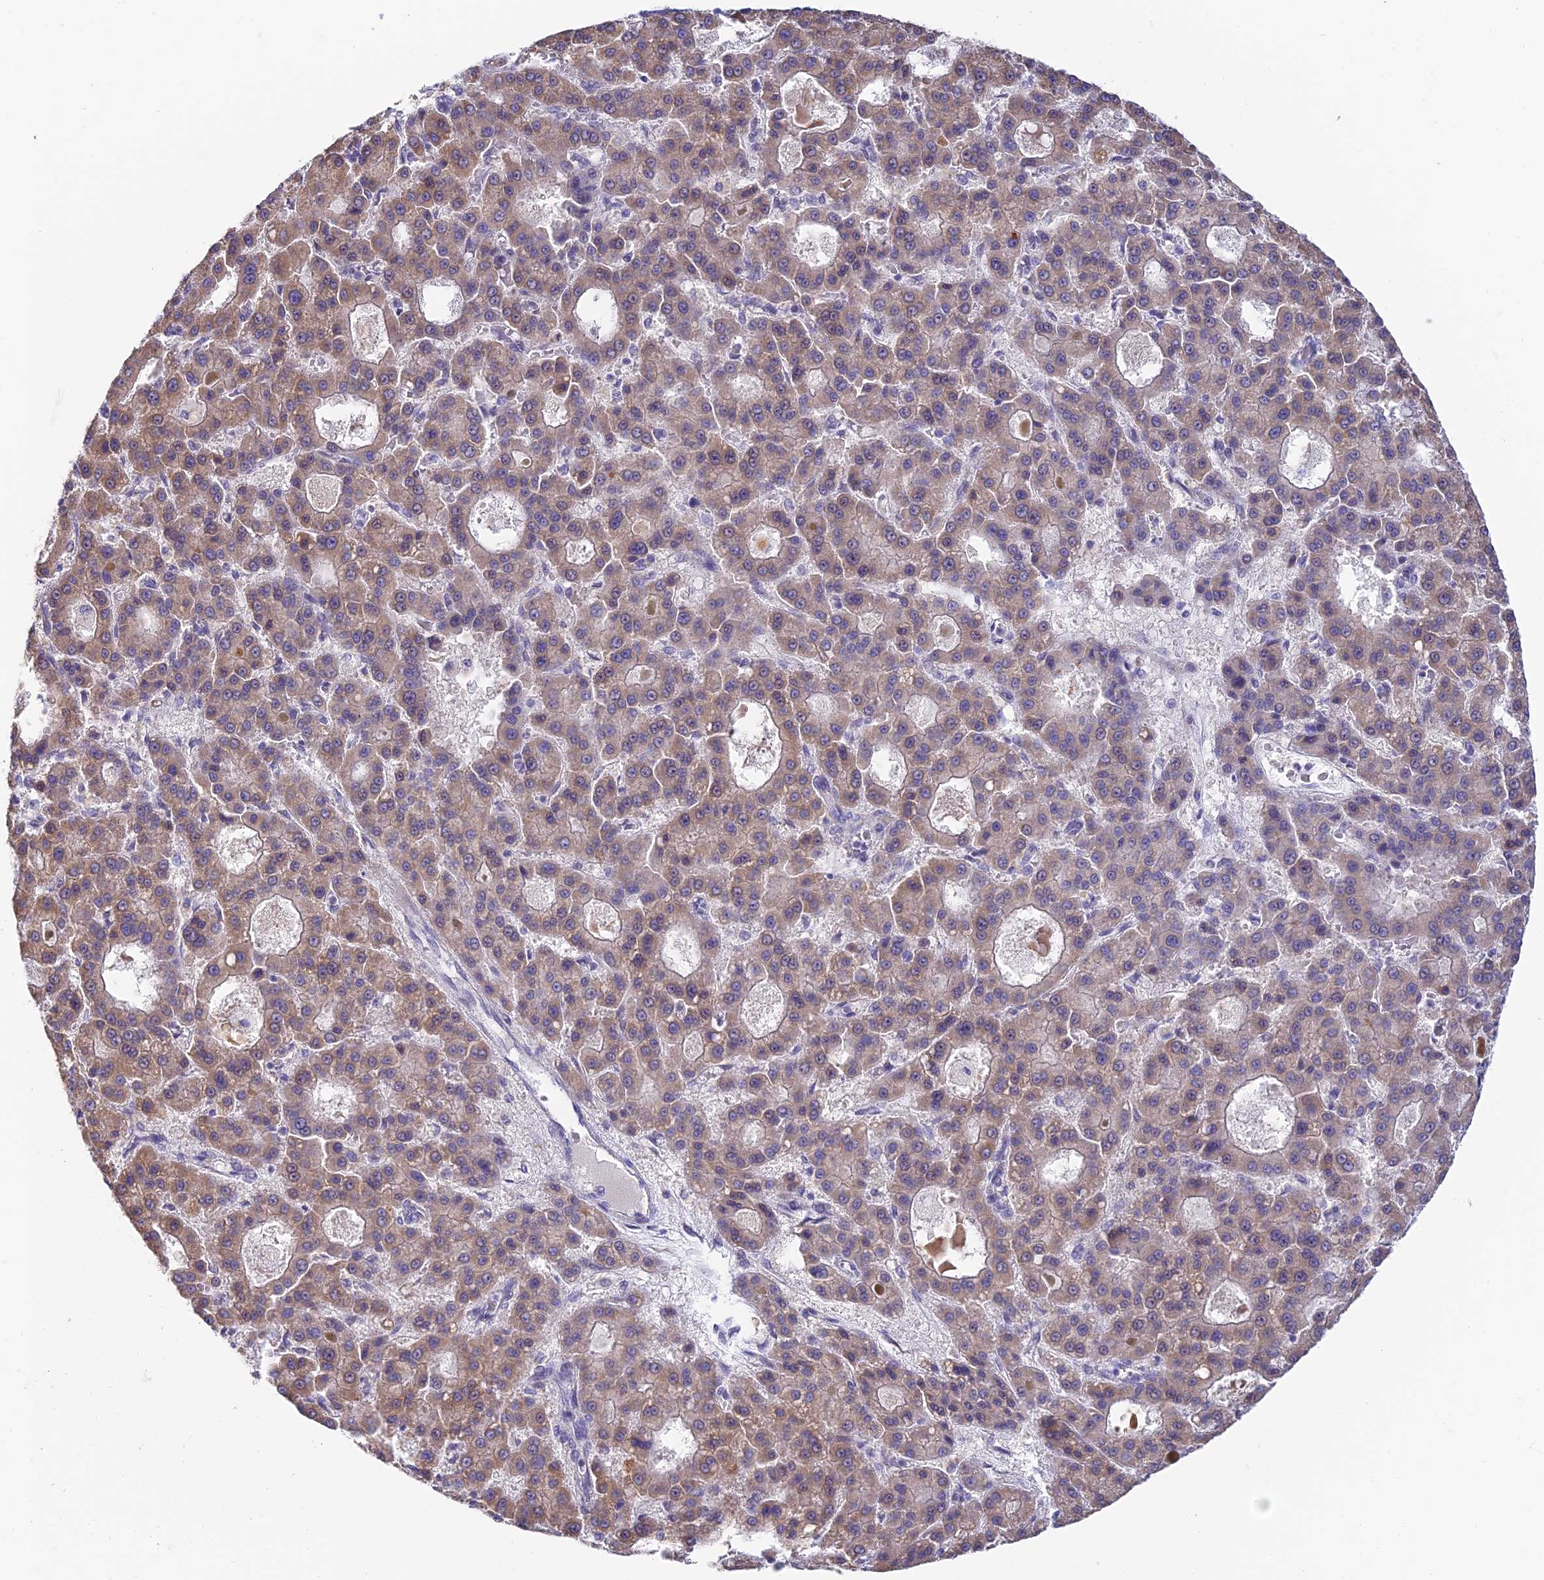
{"staining": {"intensity": "weak", "quantity": ">75%", "location": "cytoplasmic/membranous"}, "tissue": "liver cancer", "cell_type": "Tumor cells", "image_type": "cancer", "snomed": [{"axis": "morphology", "description": "Carcinoma, Hepatocellular, NOS"}, {"axis": "topography", "description": "Liver"}], "caption": "Human liver hepatocellular carcinoma stained with a brown dye reveals weak cytoplasmic/membranous positive positivity in approximately >75% of tumor cells.", "gene": "CFAP206", "patient": {"sex": "male", "age": 70}}